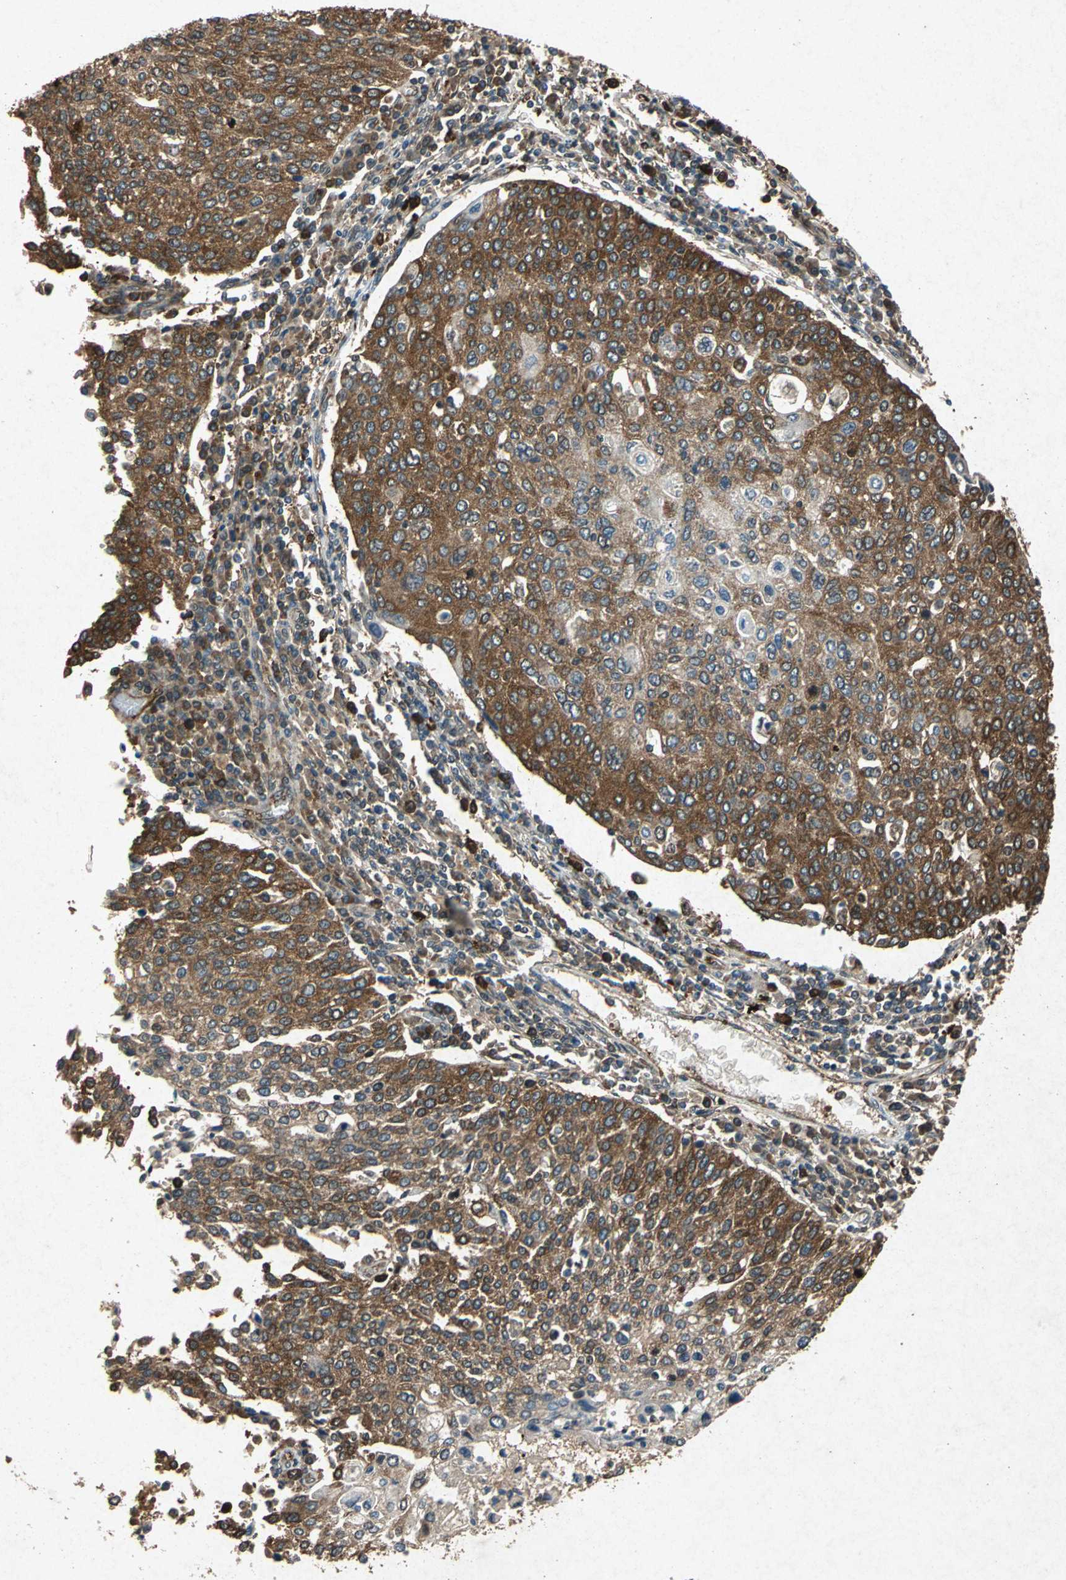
{"staining": {"intensity": "moderate", "quantity": ">75%", "location": "cytoplasmic/membranous"}, "tissue": "cervical cancer", "cell_type": "Tumor cells", "image_type": "cancer", "snomed": [{"axis": "morphology", "description": "Squamous cell carcinoma, NOS"}, {"axis": "topography", "description": "Cervix"}], "caption": "Tumor cells exhibit moderate cytoplasmic/membranous positivity in approximately >75% of cells in cervical squamous cell carcinoma.", "gene": "HSP90AB1", "patient": {"sex": "female", "age": 40}}